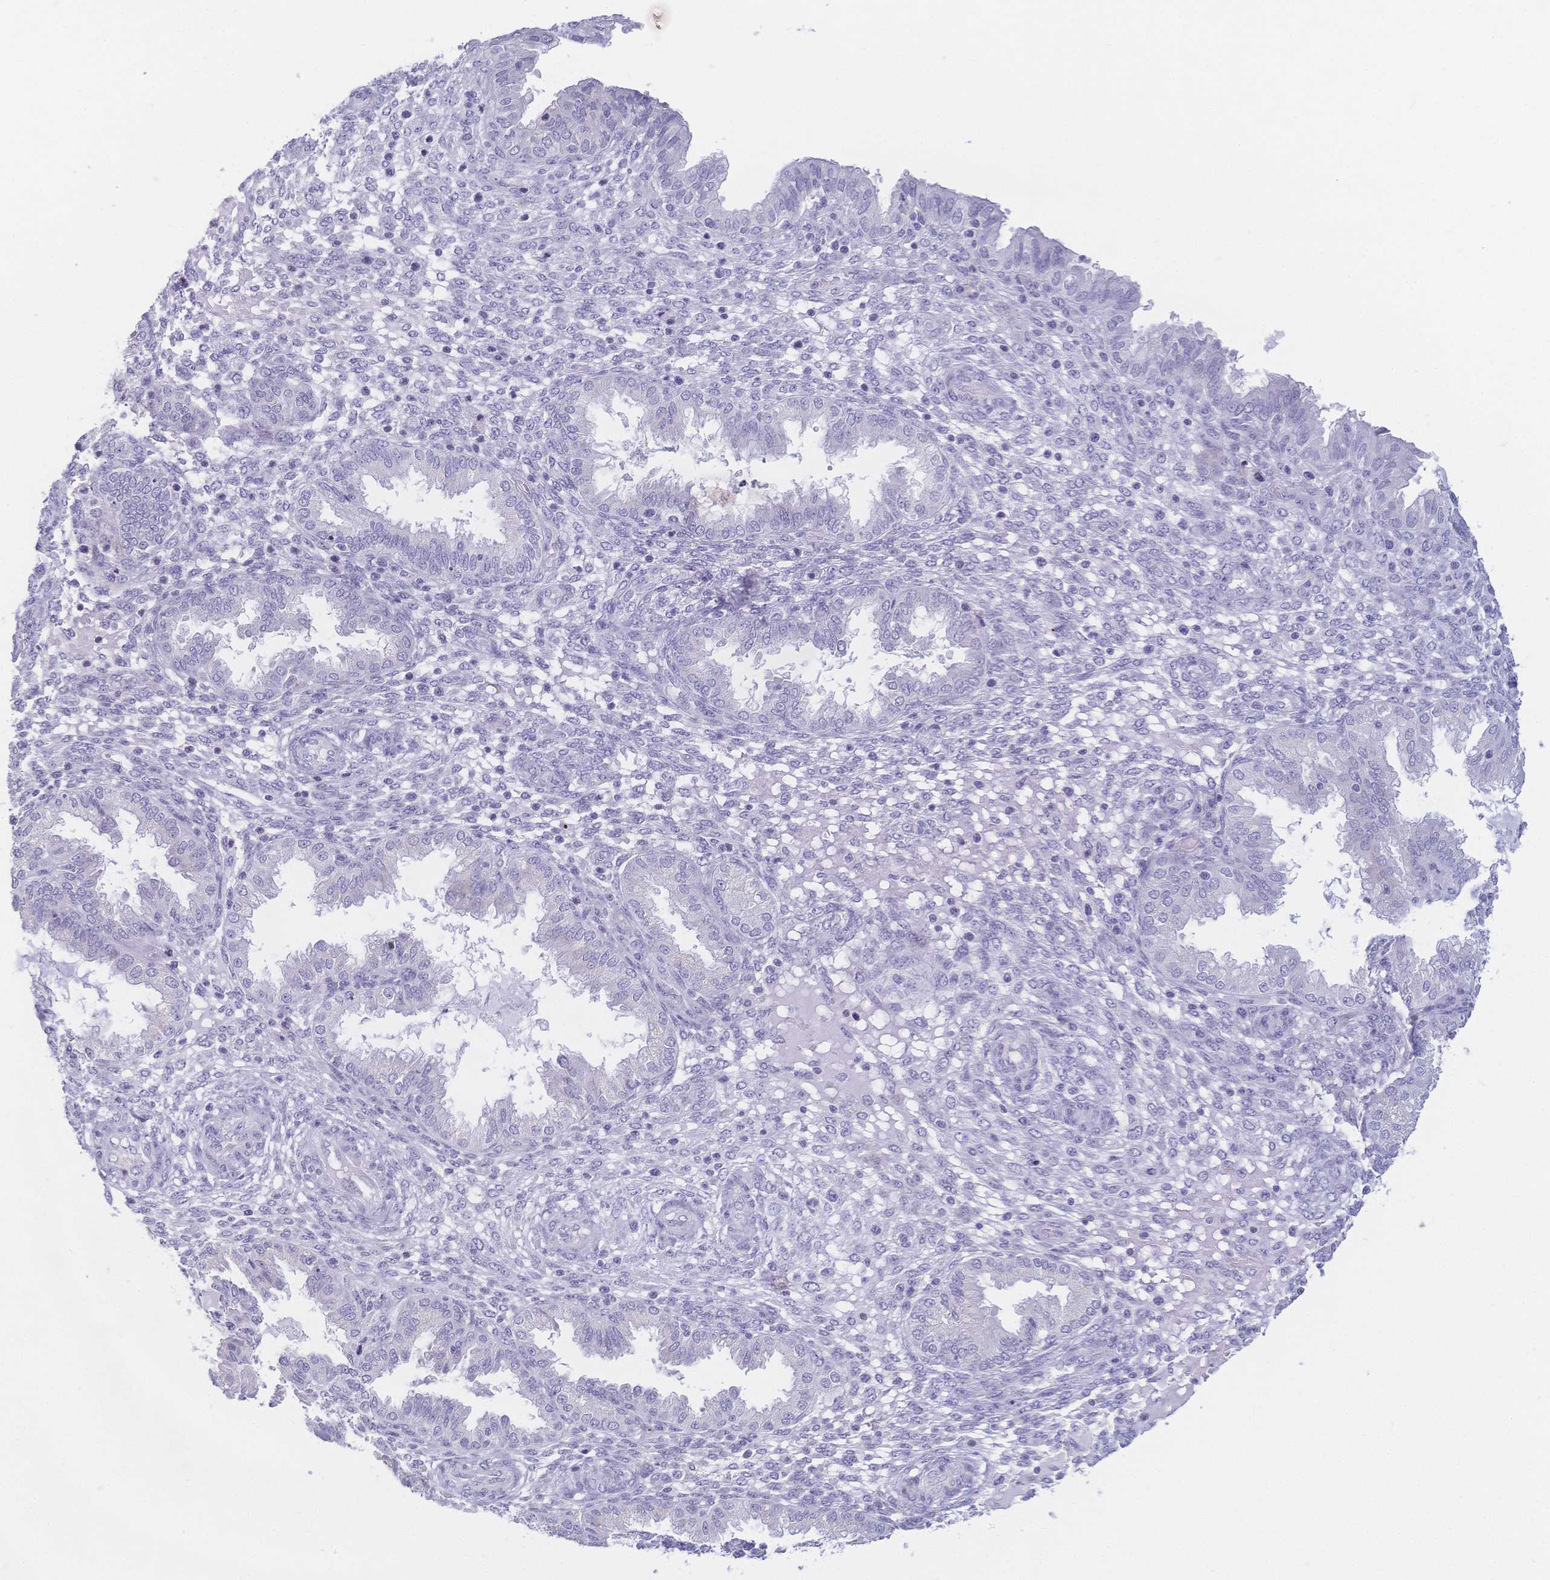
{"staining": {"intensity": "negative", "quantity": "none", "location": "none"}, "tissue": "endometrium", "cell_type": "Cells in endometrial stroma", "image_type": "normal", "snomed": [{"axis": "morphology", "description": "Normal tissue, NOS"}, {"axis": "topography", "description": "Endometrium"}], "caption": "Immunohistochemical staining of normal endometrium demonstrates no significant expression in cells in endometrial stroma. (Stains: DAB IHC with hematoxylin counter stain, Microscopy: brightfield microscopy at high magnification).", "gene": "CR2", "patient": {"sex": "female", "age": 33}}